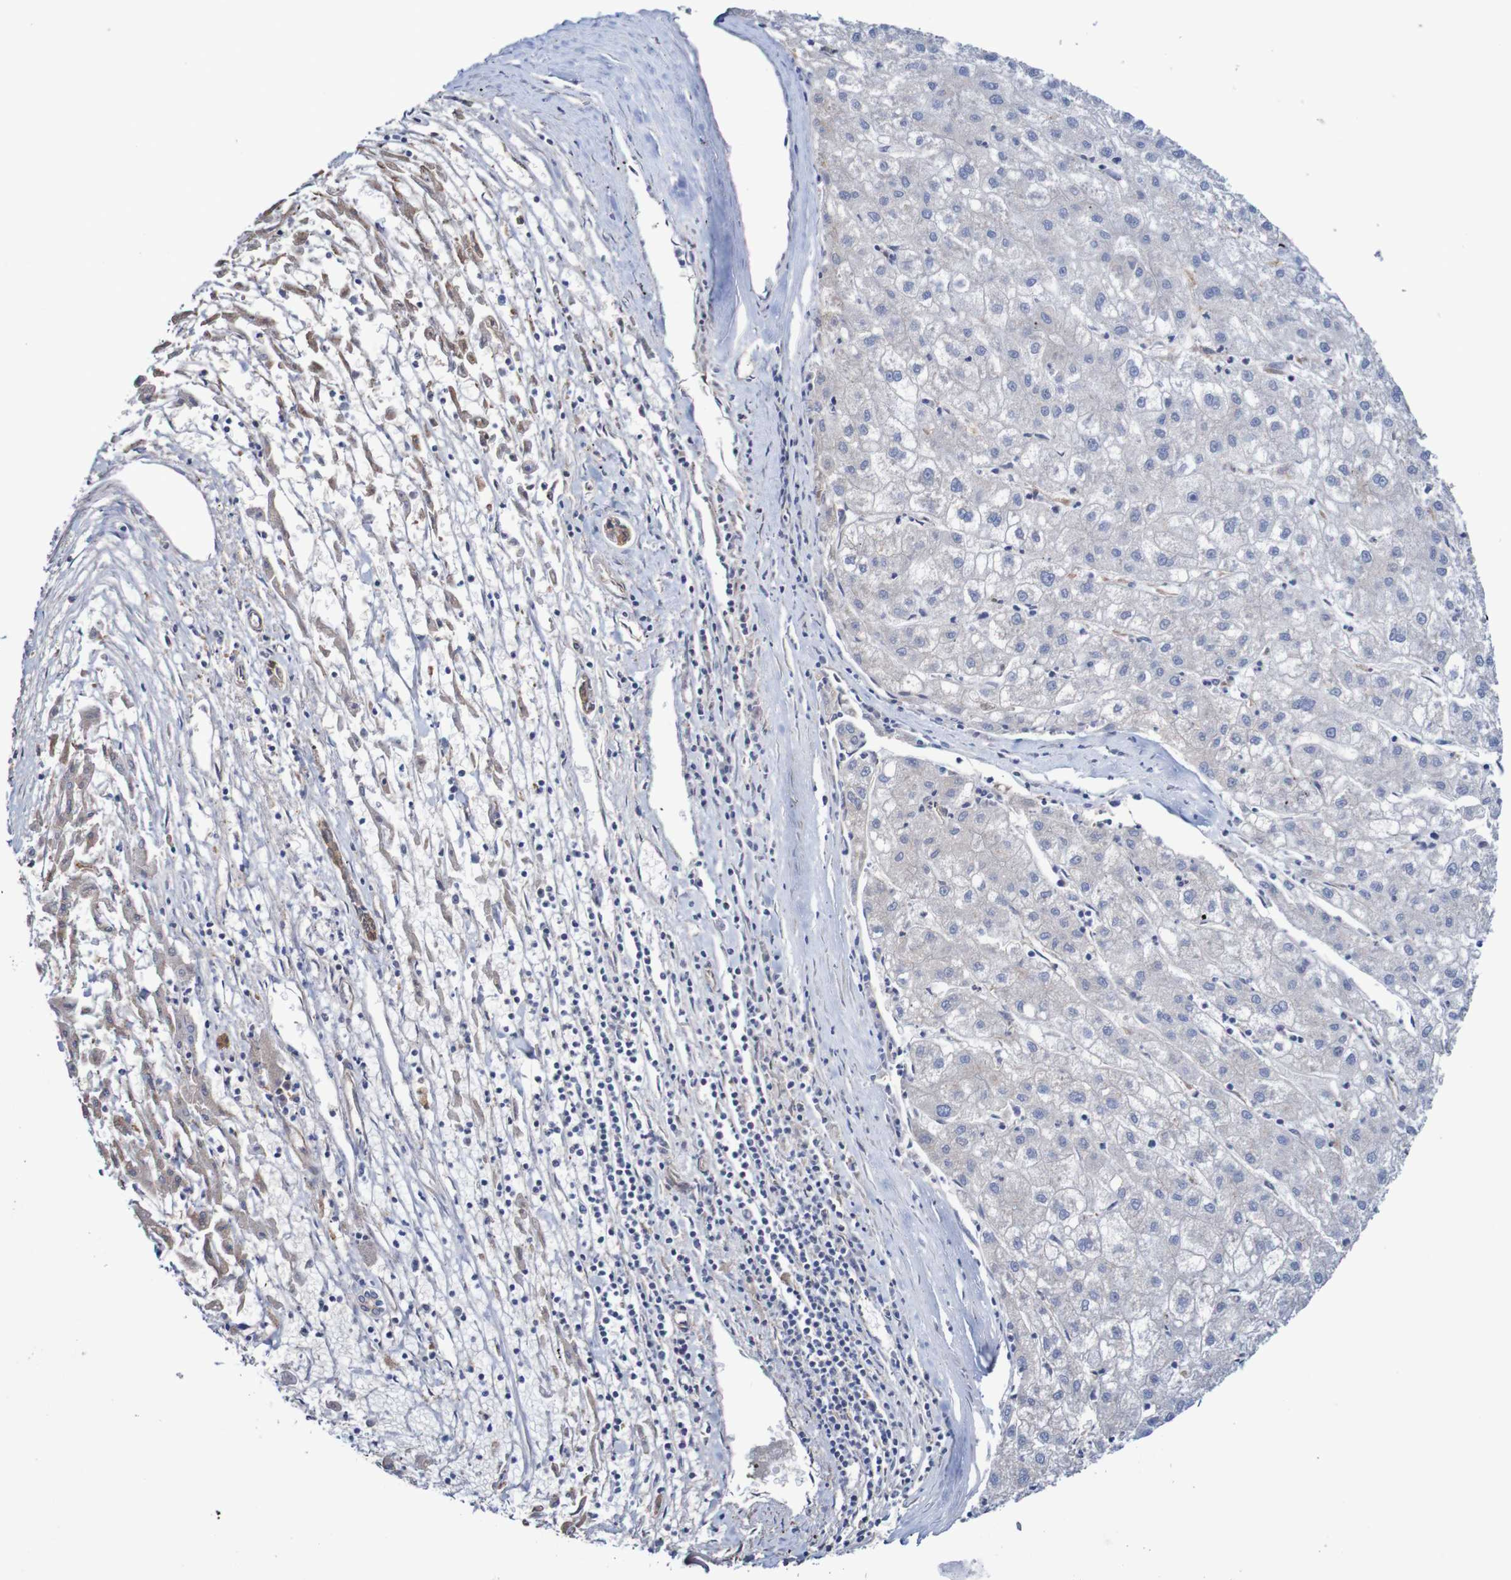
{"staining": {"intensity": "moderate", "quantity": "<25%", "location": "cytoplasmic/membranous"}, "tissue": "liver cancer", "cell_type": "Tumor cells", "image_type": "cancer", "snomed": [{"axis": "morphology", "description": "Carcinoma, Hepatocellular, NOS"}, {"axis": "topography", "description": "Liver"}], "caption": "Liver cancer stained for a protein (brown) demonstrates moderate cytoplasmic/membranous positive staining in approximately <25% of tumor cells.", "gene": "RIGI", "patient": {"sex": "male", "age": 72}}